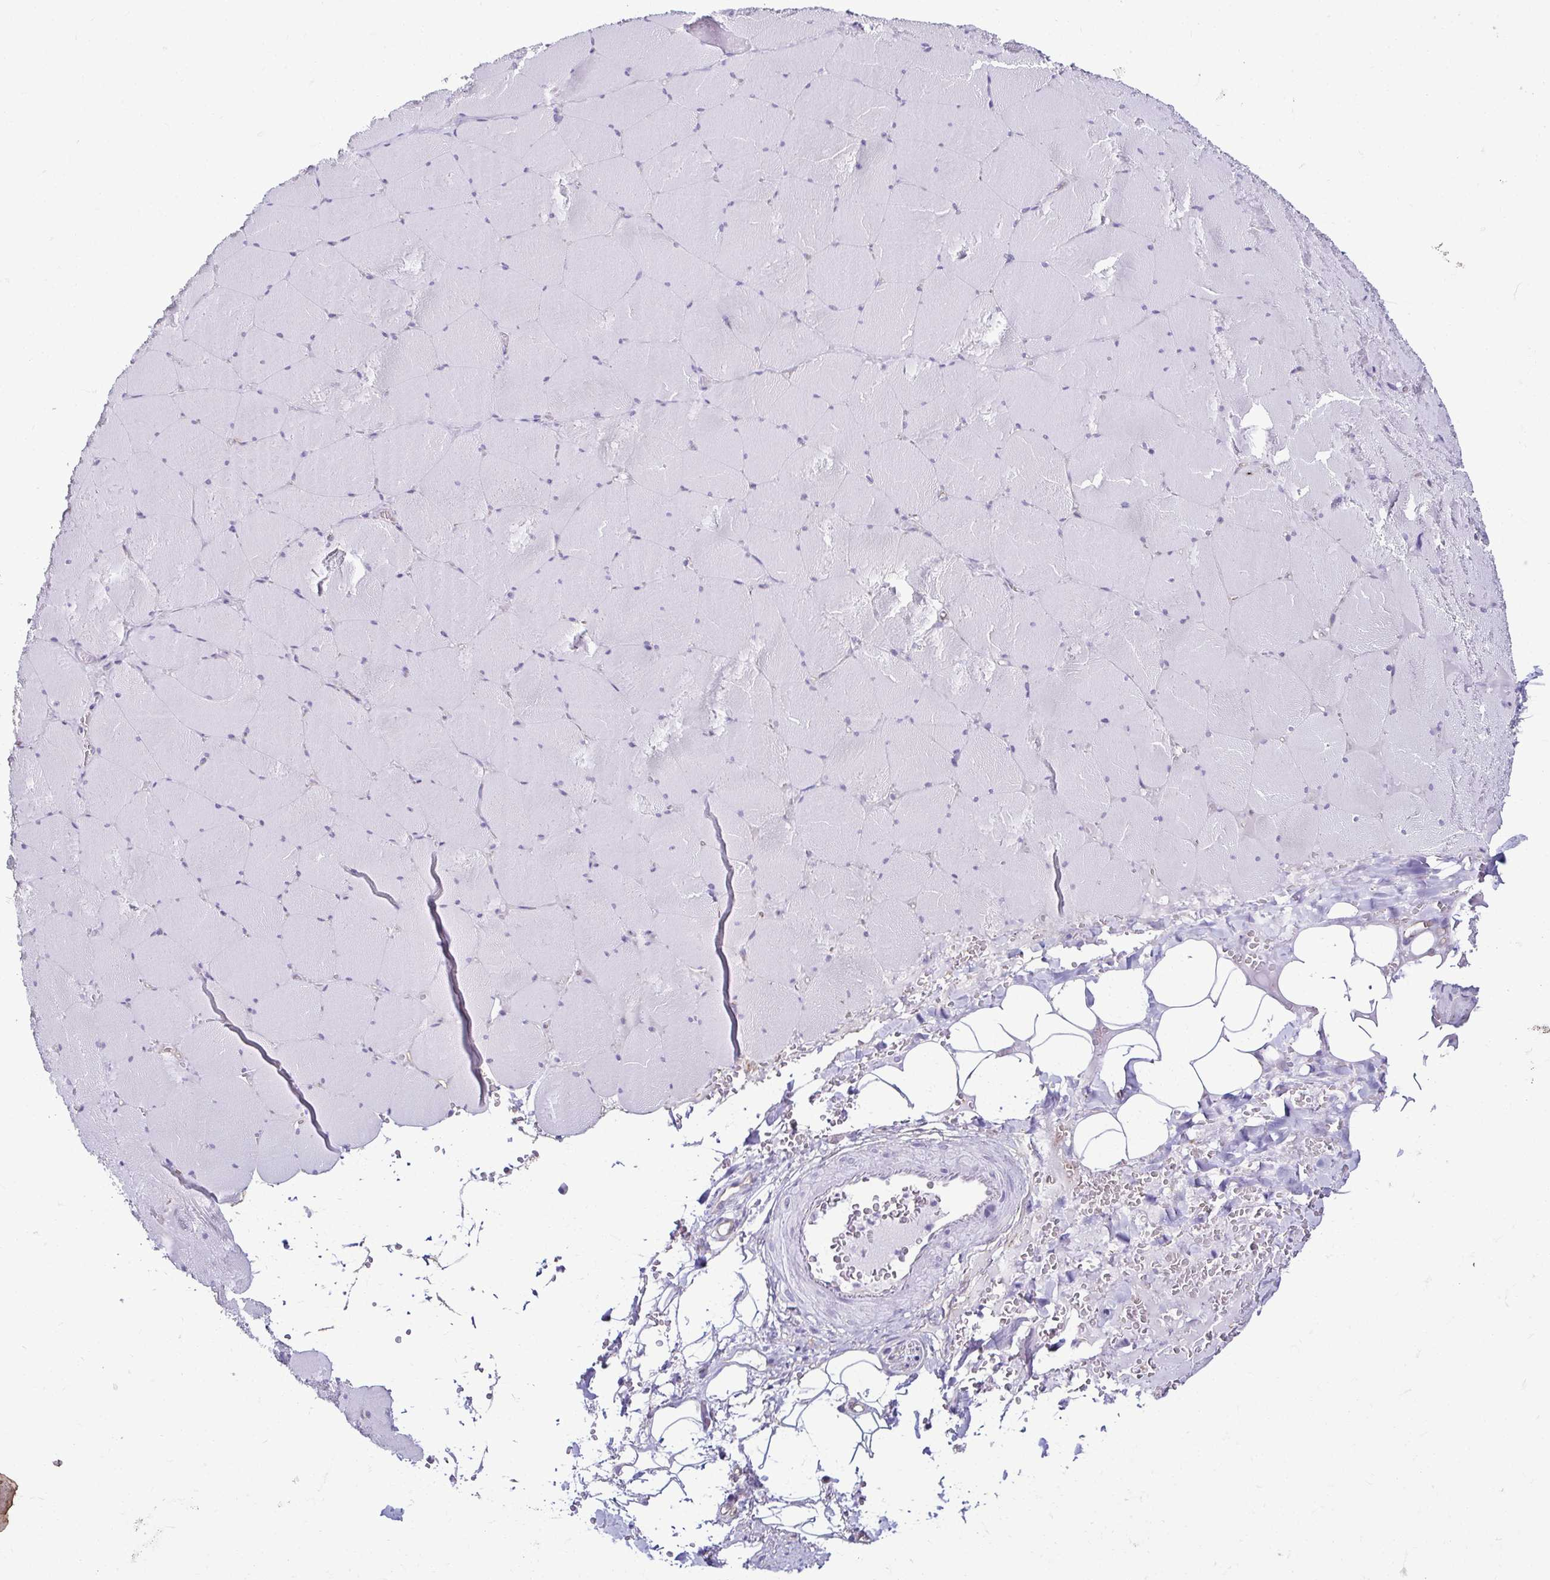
{"staining": {"intensity": "negative", "quantity": "none", "location": "none"}, "tissue": "skeletal muscle", "cell_type": "Myocytes", "image_type": "normal", "snomed": [{"axis": "morphology", "description": "Normal tissue, NOS"}, {"axis": "topography", "description": "Skeletal muscle"}, {"axis": "topography", "description": "Head-Neck"}], "caption": "High power microscopy image of an immunohistochemistry (IHC) image of benign skeletal muscle, revealing no significant expression in myocytes. Nuclei are stained in blue.", "gene": "CASP14", "patient": {"sex": "male", "age": 66}}